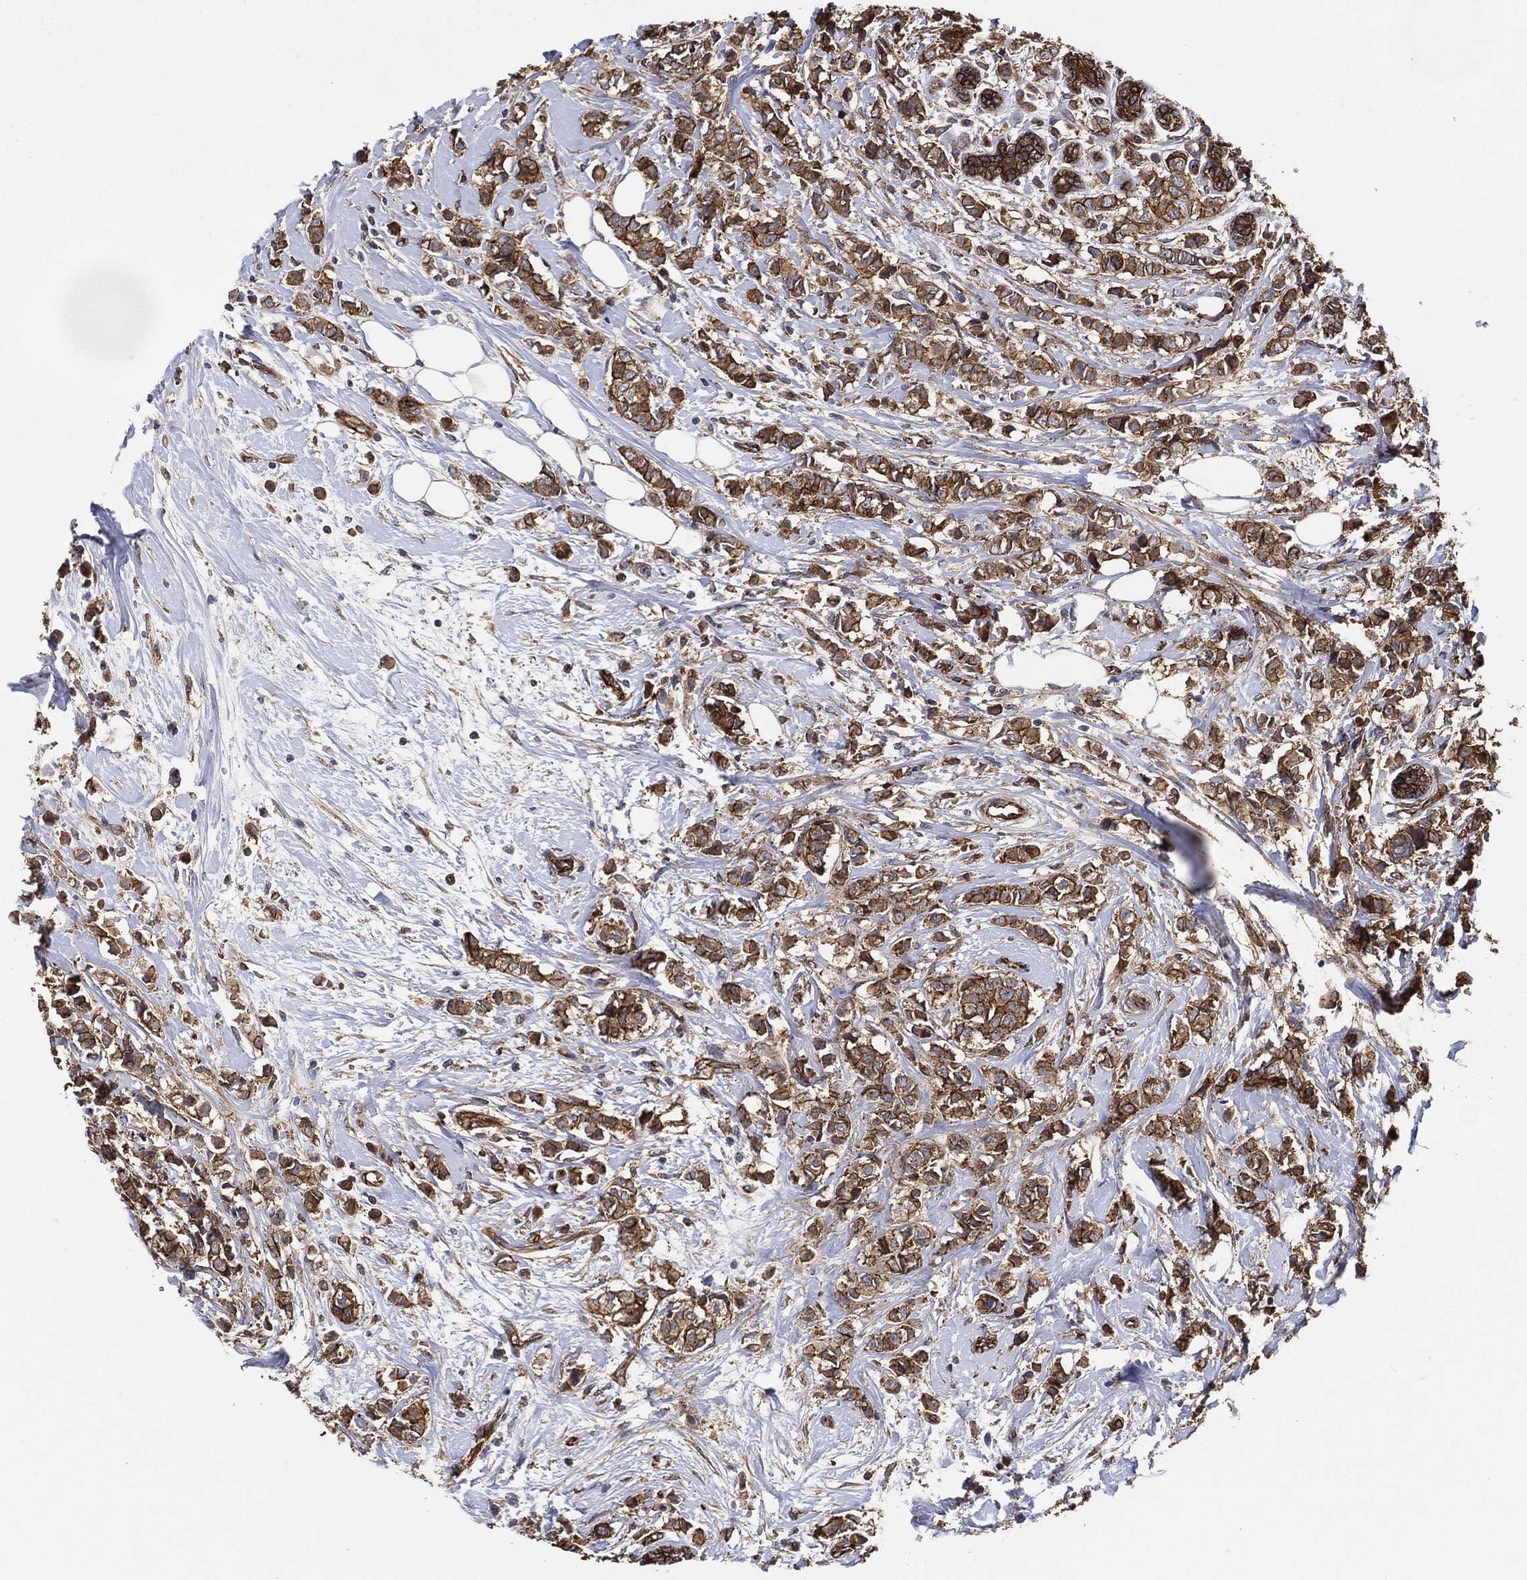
{"staining": {"intensity": "strong", "quantity": "25%-75%", "location": "cytoplasmic/membranous"}, "tissue": "breast cancer", "cell_type": "Tumor cells", "image_type": "cancer", "snomed": [{"axis": "morphology", "description": "Normal tissue, NOS"}, {"axis": "morphology", "description": "Duct carcinoma"}, {"axis": "topography", "description": "Breast"}], "caption": "IHC staining of invasive ductal carcinoma (breast), which exhibits high levels of strong cytoplasmic/membranous expression in about 25%-75% of tumor cells indicating strong cytoplasmic/membranous protein staining. The staining was performed using DAB (brown) for protein detection and nuclei were counterstained in hematoxylin (blue).", "gene": "CTNNA1", "patient": {"sex": "female", "age": 44}}